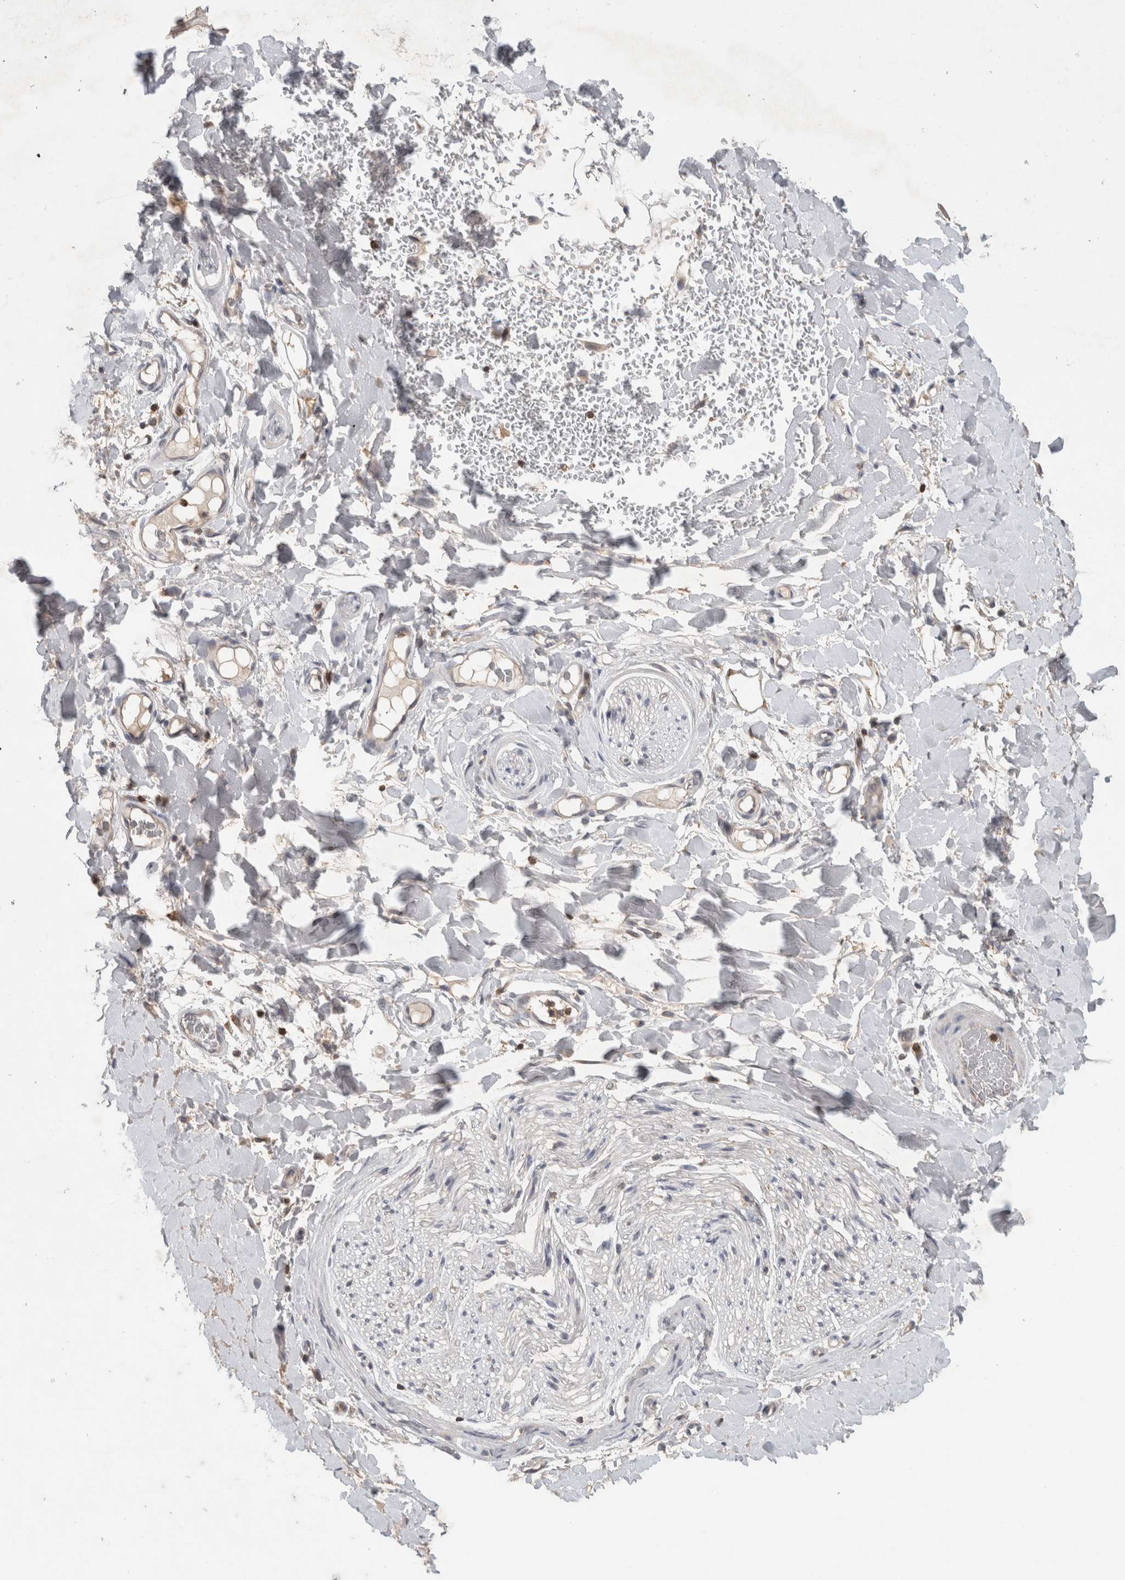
{"staining": {"intensity": "negative", "quantity": "none", "location": "none"}, "tissue": "adipose tissue", "cell_type": "Adipocytes", "image_type": "normal", "snomed": [{"axis": "morphology", "description": "Normal tissue, NOS"}, {"axis": "morphology", "description": "Adenocarcinoma, NOS"}, {"axis": "topography", "description": "Esophagus"}], "caption": "The histopathology image demonstrates no staining of adipocytes in normal adipose tissue.", "gene": "GFRA2", "patient": {"sex": "male", "age": 62}}